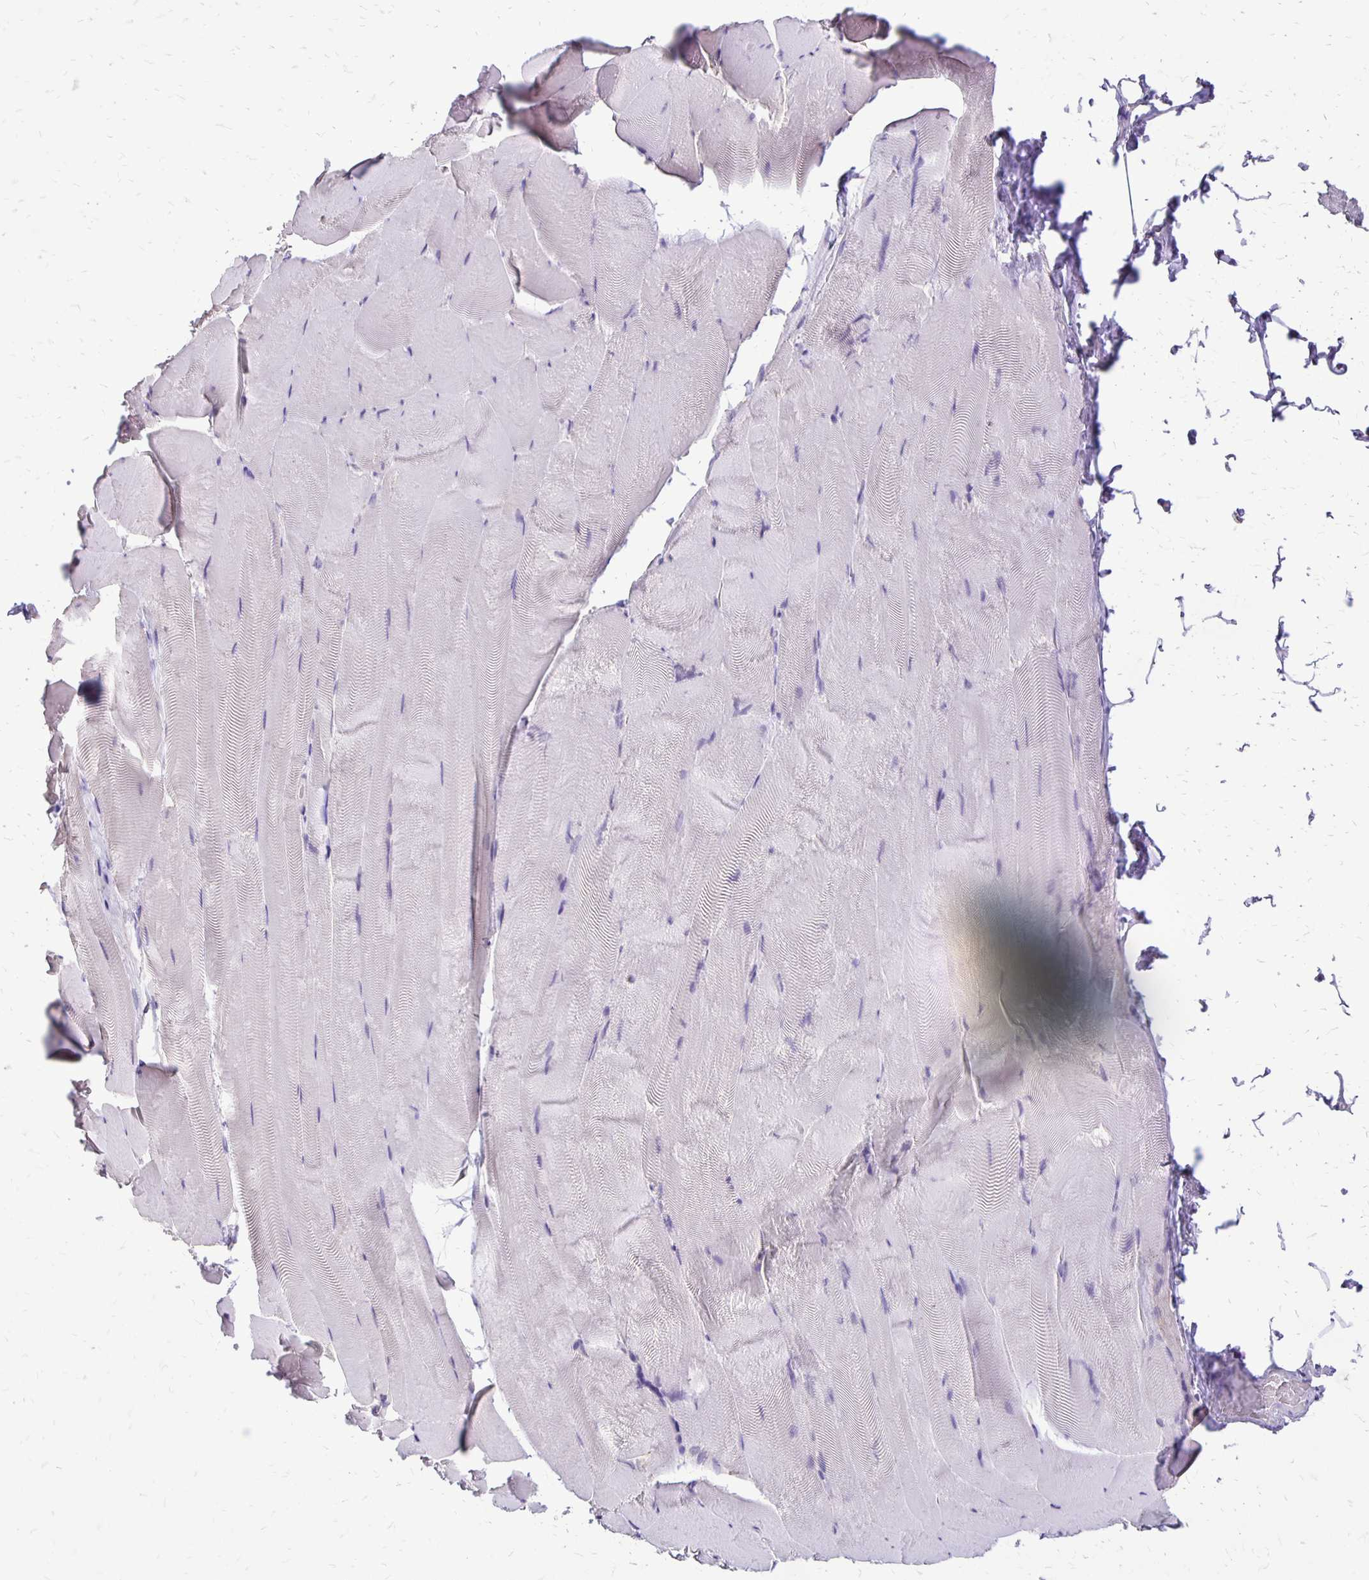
{"staining": {"intensity": "negative", "quantity": "none", "location": "none"}, "tissue": "skeletal muscle", "cell_type": "Myocytes", "image_type": "normal", "snomed": [{"axis": "morphology", "description": "Normal tissue, NOS"}, {"axis": "topography", "description": "Skeletal muscle"}], "caption": "High power microscopy micrograph of an IHC micrograph of benign skeletal muscle, revealing no significant positivity in myocytes.", "gene": "ANKRD45", "patient": {"sex": "female", "age": 64}}